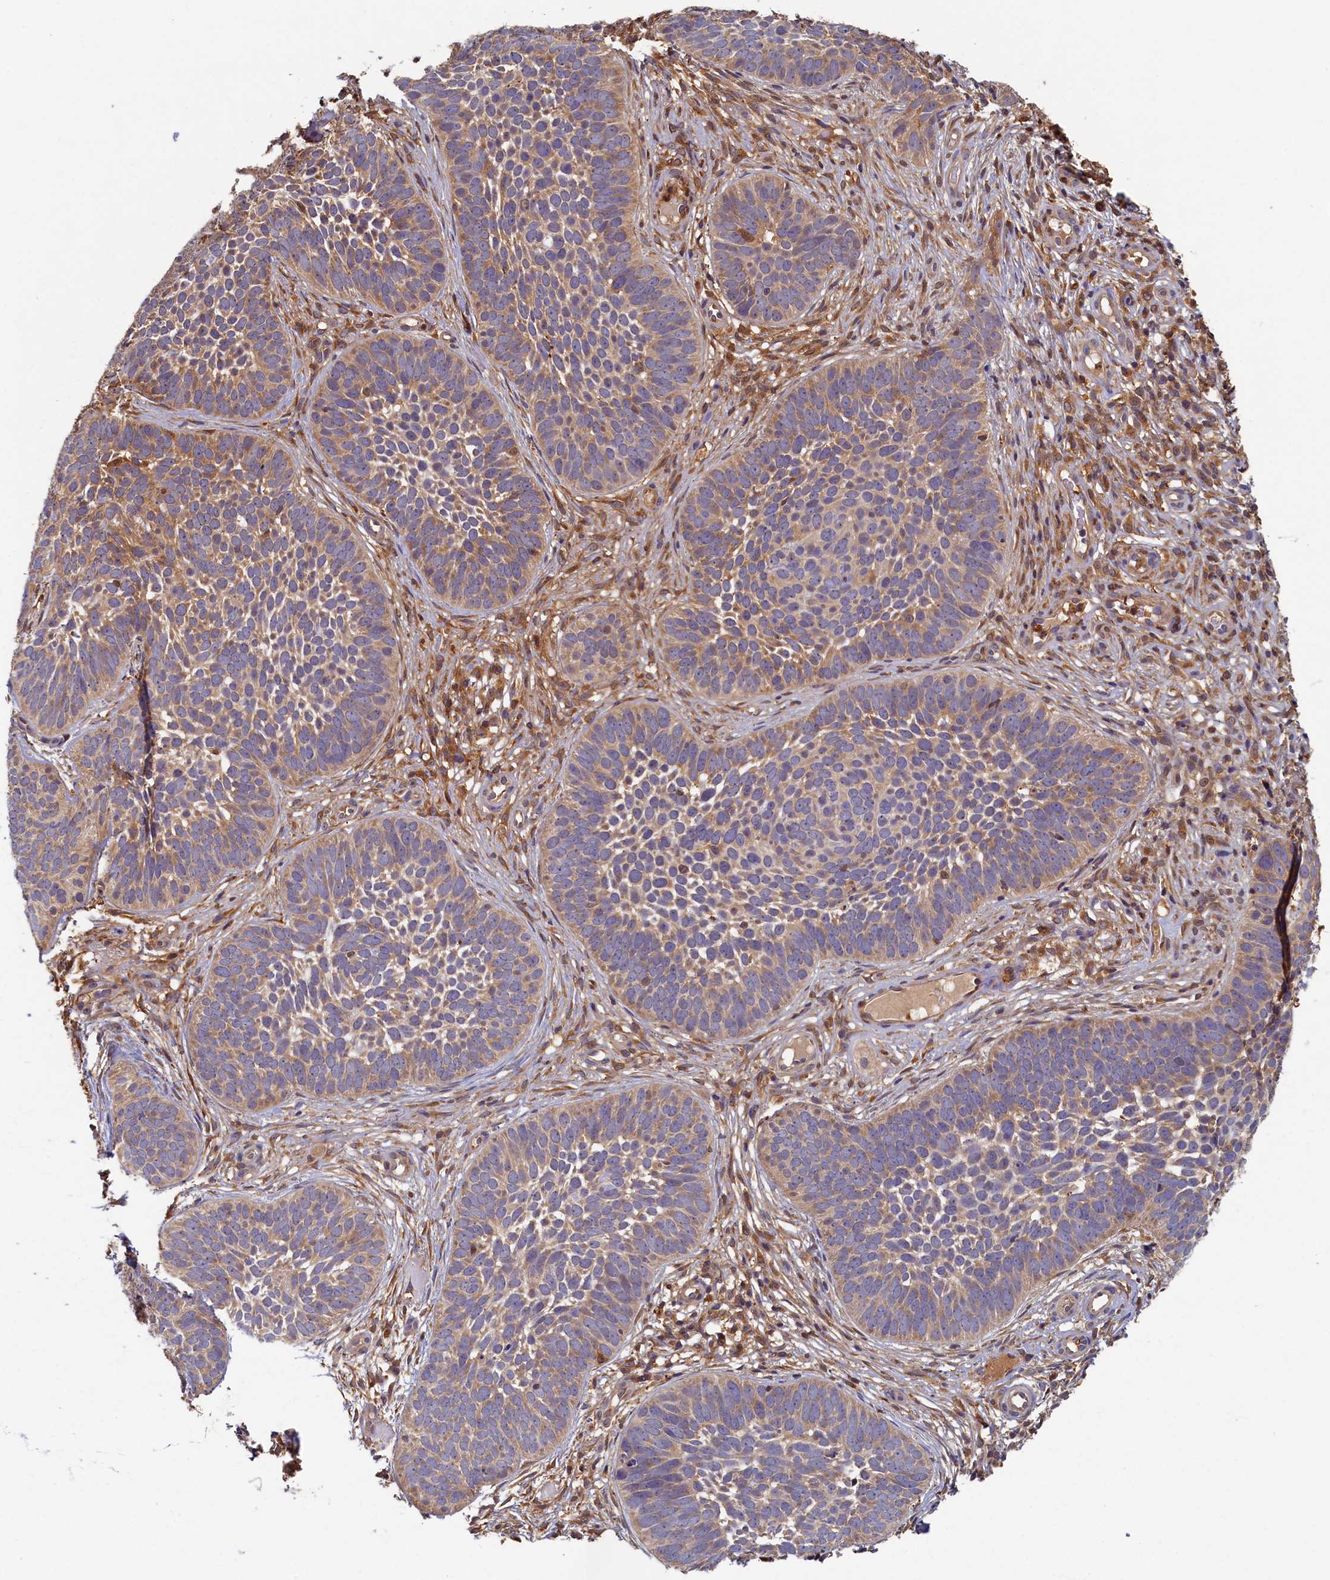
{"staining": {"intensity": "weak", "quantity": ">75%", "location": "cytoplasmic/membranous"}, "tissue": "skin cancer", "cell_type": "Tumor cells", "image_type": "cancer", "snomed": [{"axis": "morphology", "description": "Basal cell carcinoma"}, {"axis": "topography", "description": "Skin"}], "caption": "A brown stain labels weak cytoplasmic/membranous expression of a protein in skin cancer (basal cell carcinoma) tumor cells. The staining is performed using DAB brown chromogen to label protein expression. The nuclei are counter-stained blue using hematoxylin.", "gene": "TIMM8B", "patient": {"sex": "male", "age": 89}}